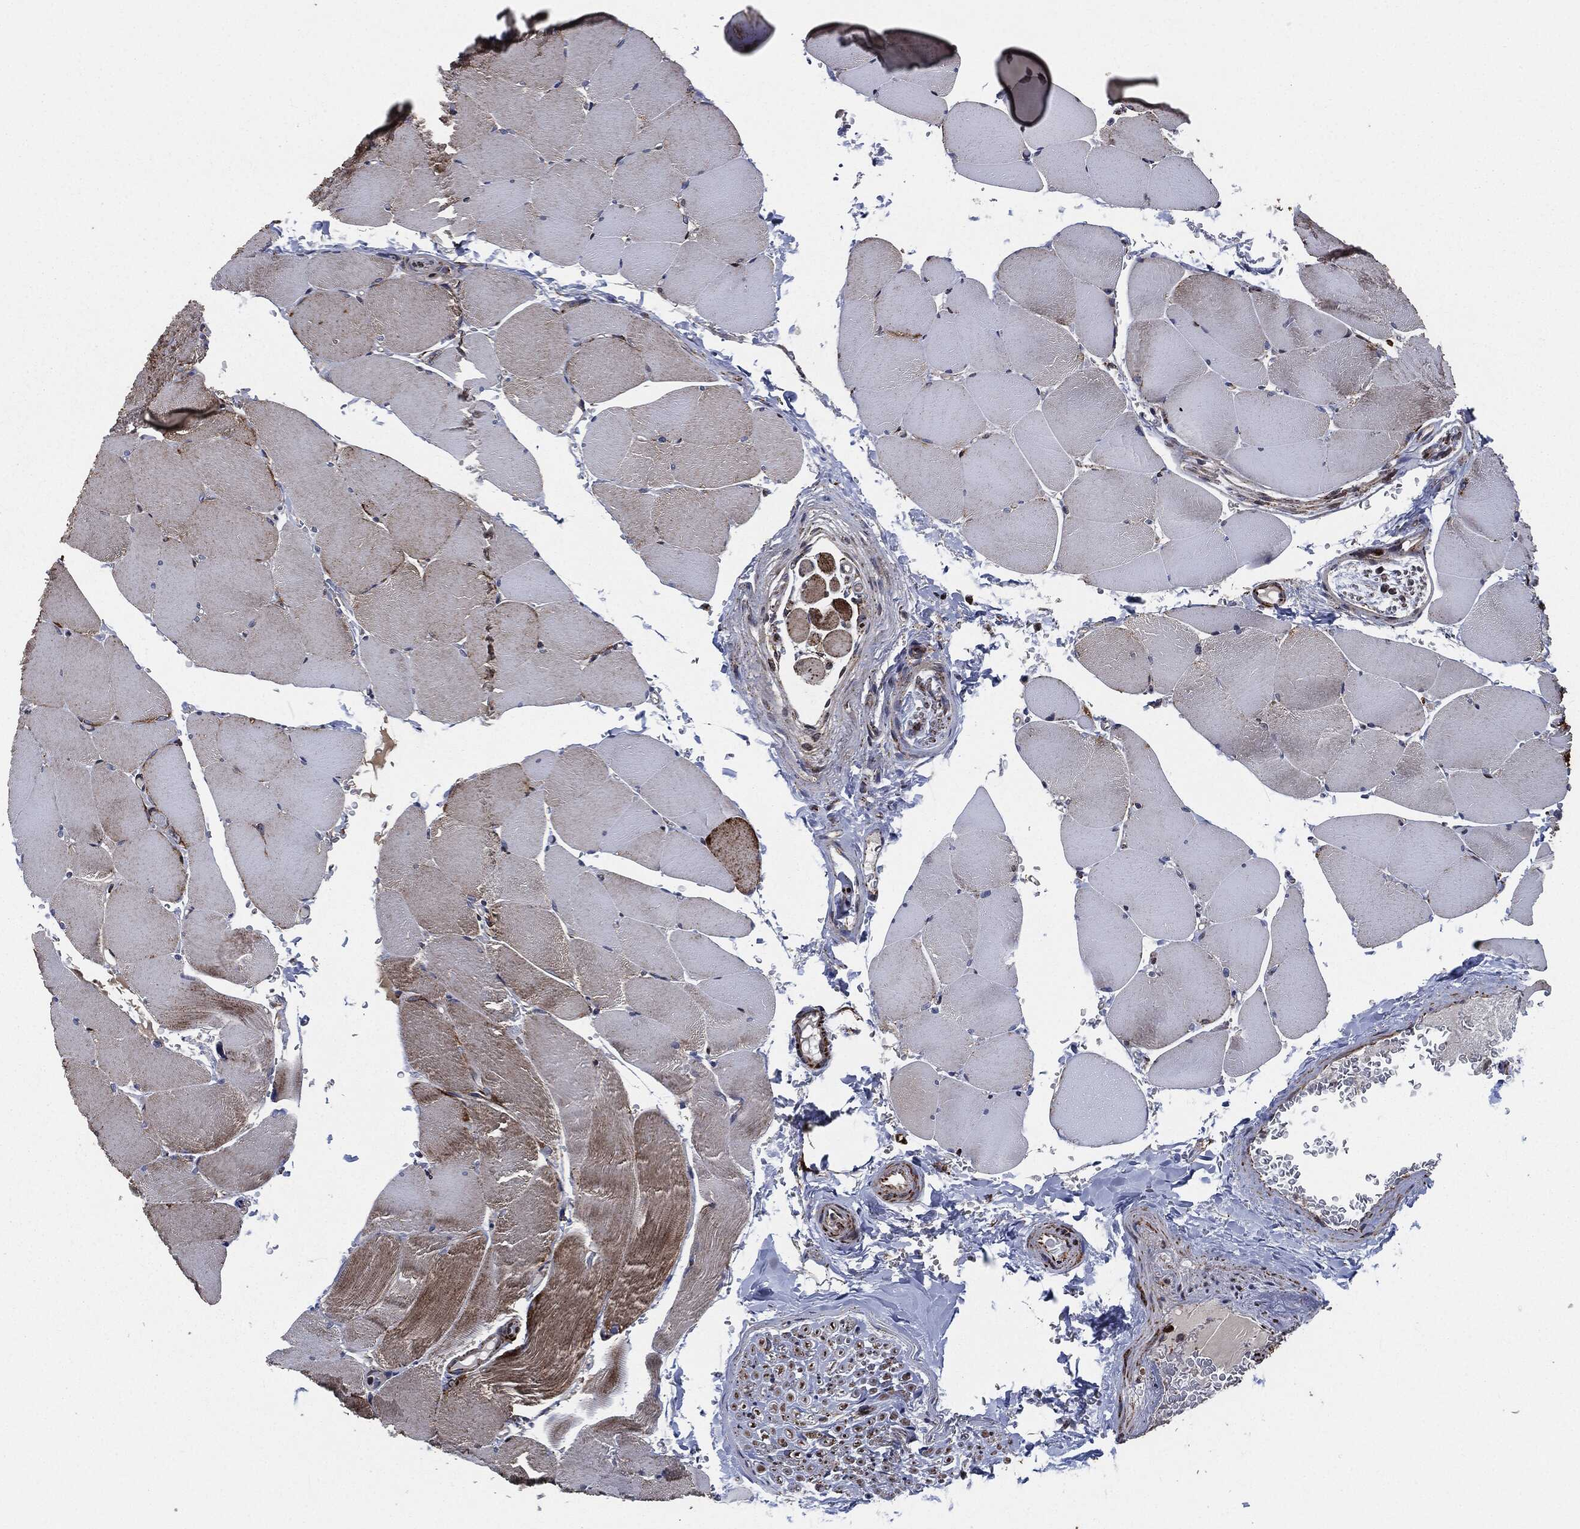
{"staining": {"intensity": "moderate", "quantity": "25%-75%", "location": "cytoplasmic/membranous"}, "tissue": "skeletal muscle", "cell_type": "Myocytes", "image_type": "normal", "snomed": [{"axis": "morphology", "description": "Normal tissue, NOS"}, {"axis": "topography", "description": "Skeletal muscle"}], "caption": "An immunohistochemistry micrograph of unremarkable tissue is shown. Protein staining in brown highlights moderate cytoplasmic/membranous positivity in skeletal muscle within myocytes.", "gene": "FH", "patient": {"sex": "female", "age": 37}}